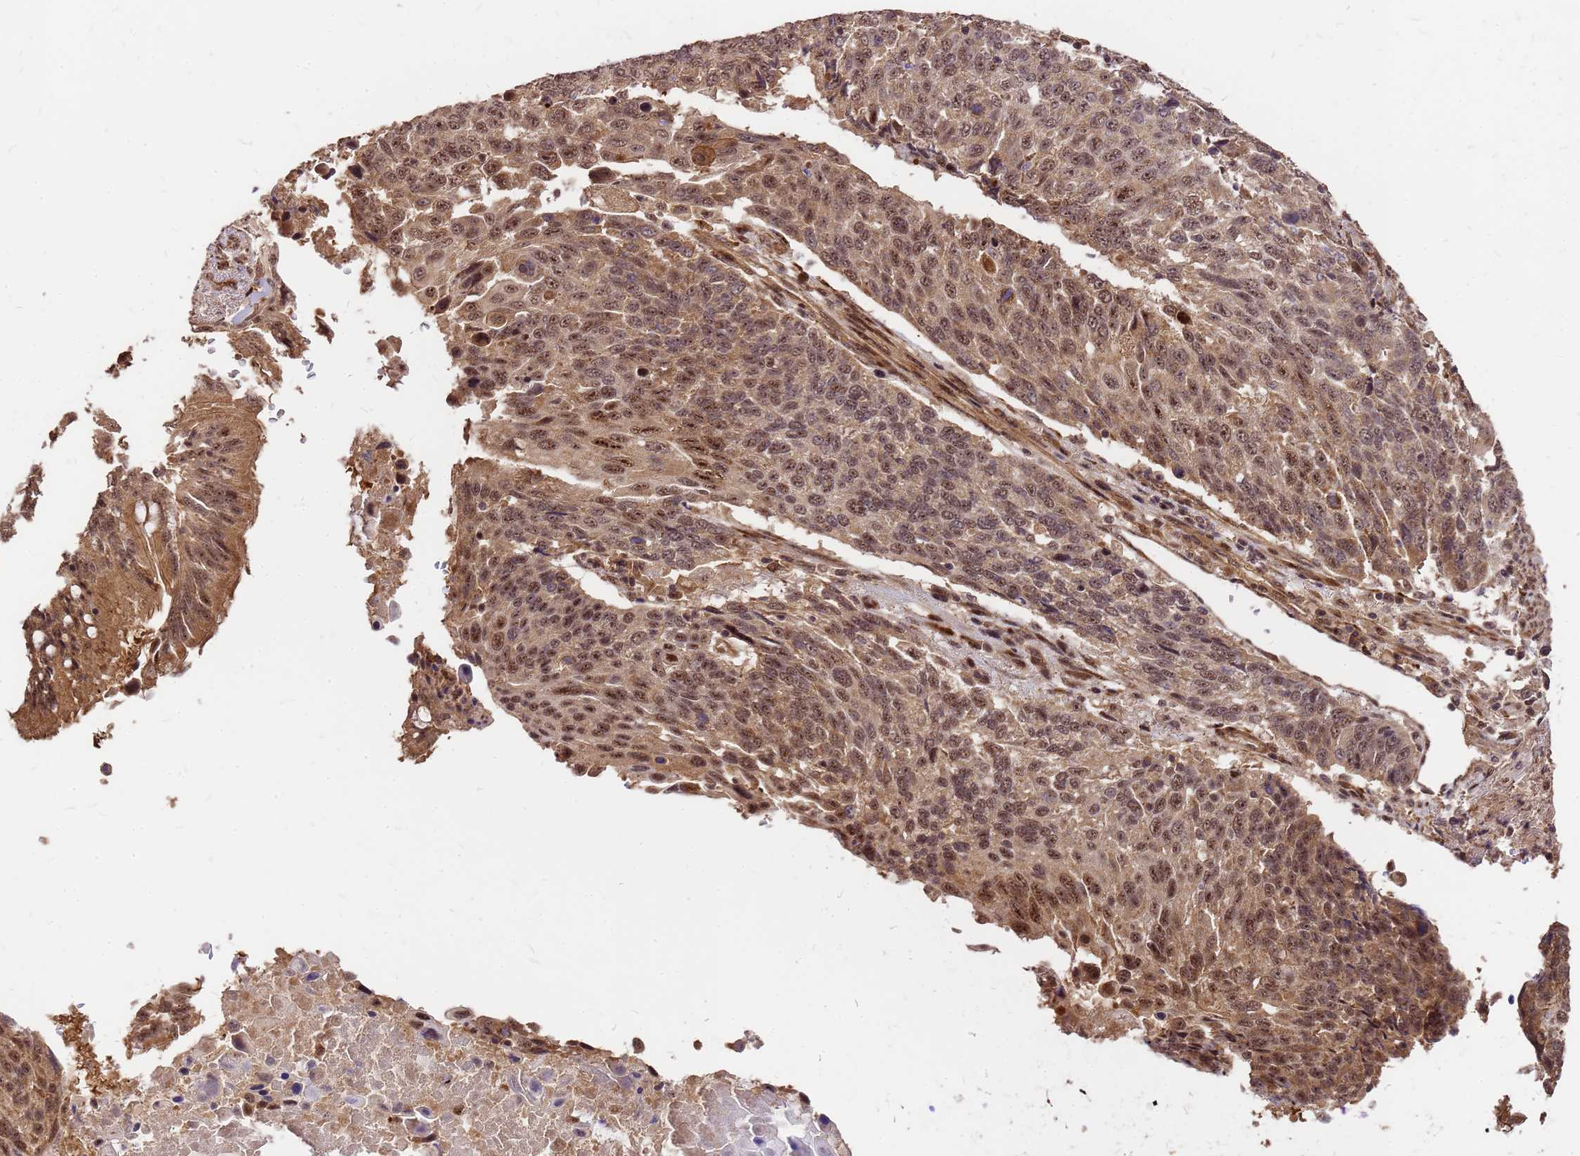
{"staining": {"intensity": "moderate", "quantity": ">75%", "location": "nuclear"}, "tissue": "lung cancer", "cell_type": "Tumor cells", "image_type": "cancer", "snomed": [{"axis": "morphology", "description": "Squamous cell carcinoma, NOS"}, {"axis": "topography", "description": "Lung"}], "caption": "Immunohistochemistry (IHC) histopathology image of human lung cancer (squamous cell carcinoma) stained for a protein (brown), which shows medium levels of moderate nuclear positivity in about >75% of tumor cells.", "gene": "GPATCH8", "patient": {"sex": "male", "age": 66}}